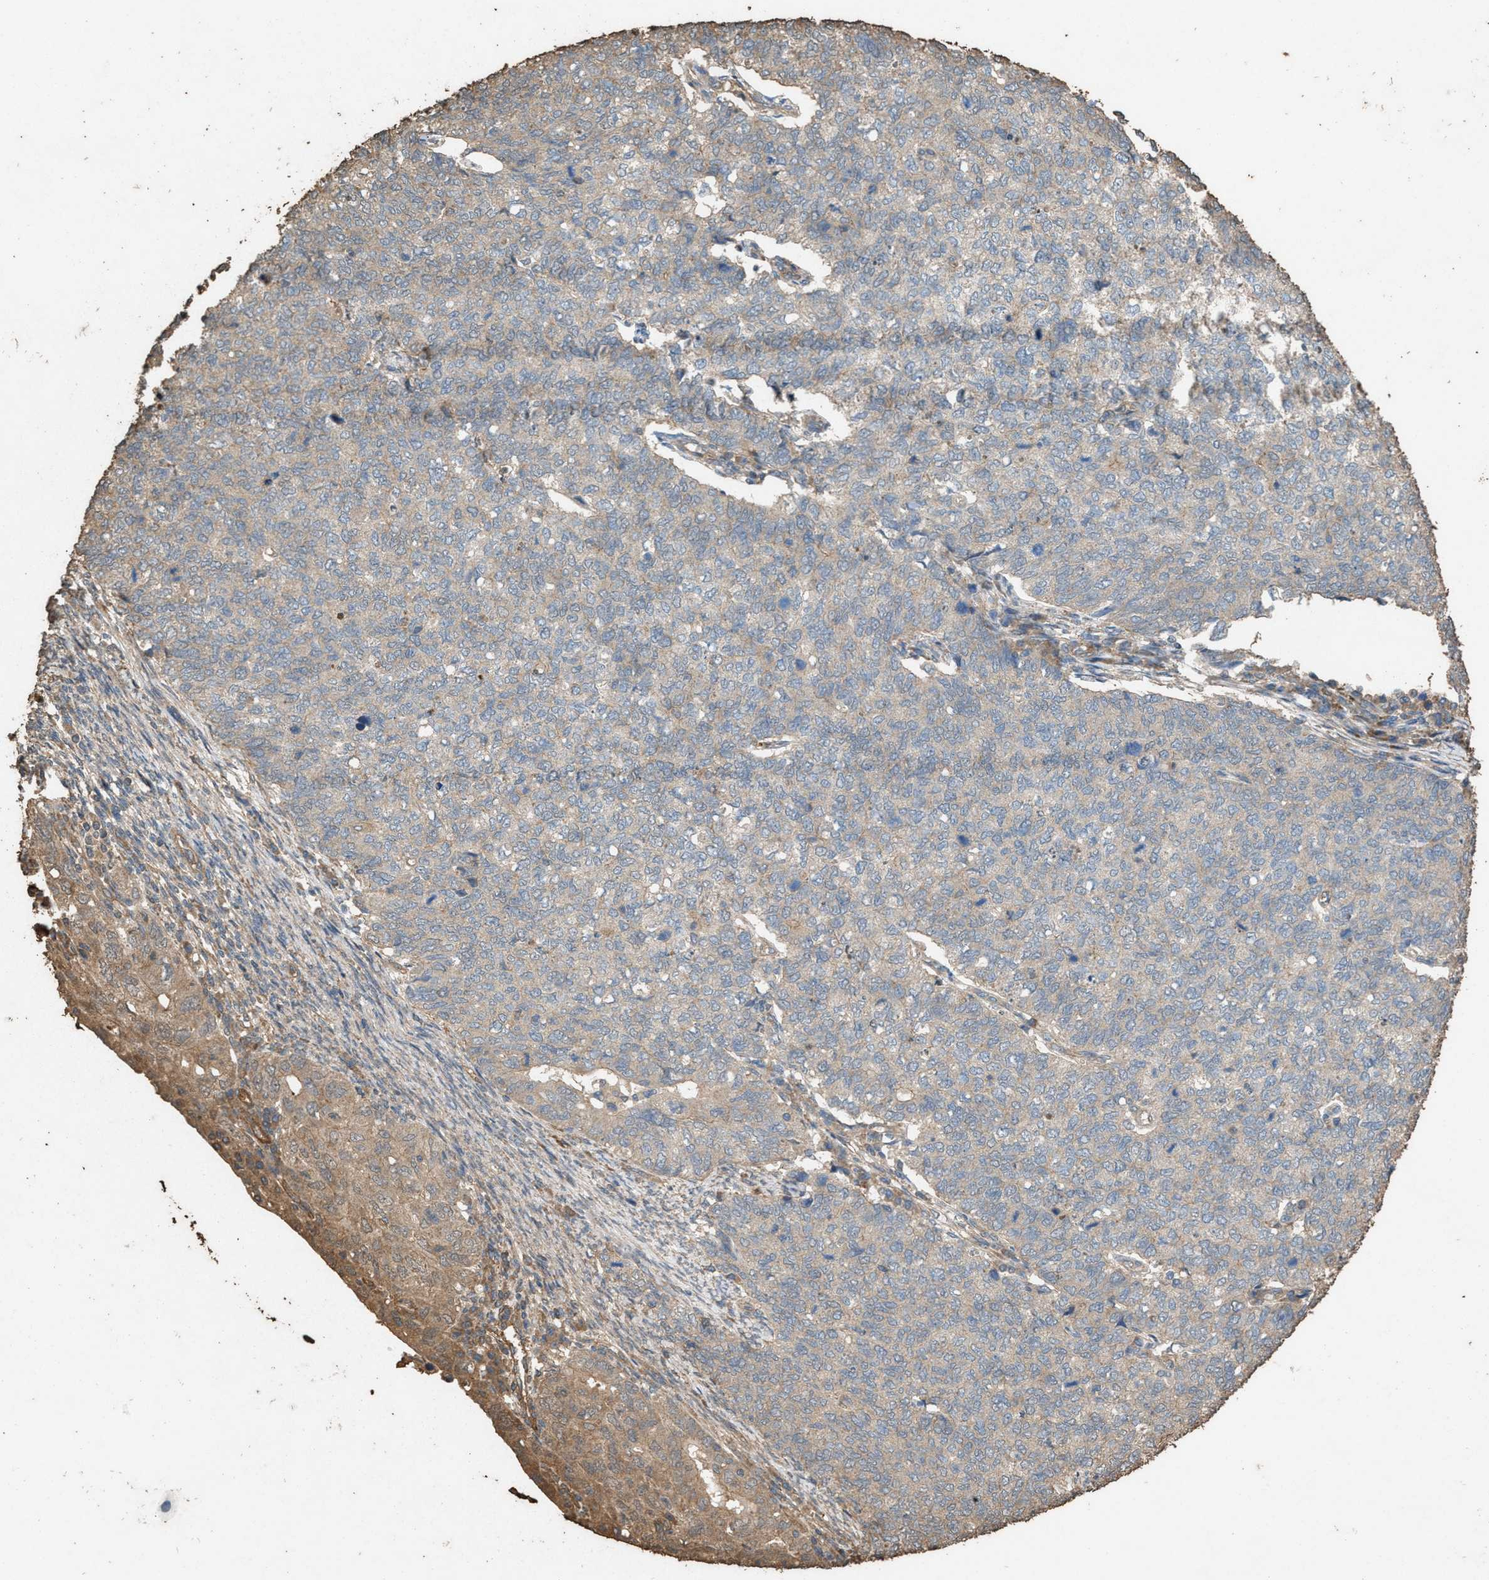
{"staining": {"intensity": "moderate", "quantity": "<25%", "location": "cytoplasmic/membranous"}, "tissue": "cervical cancer", "cell_type": "Tumor cells", "image_type": "cancer", "snomed": [{"axis": "morphology", "description": "Squamous cell carcinoma, NOS"}, {"axis": "topography", "description": "Cervix"}], "caption": "Immunohistochemical staining of human cervical cancer (squamous cell carcinoma) displays moderate cytoplasmic/membranous protein expression in about <25% of tumor cells.", "gene": "DCAF7", "patient": {"sex": "female", "age": 63}}